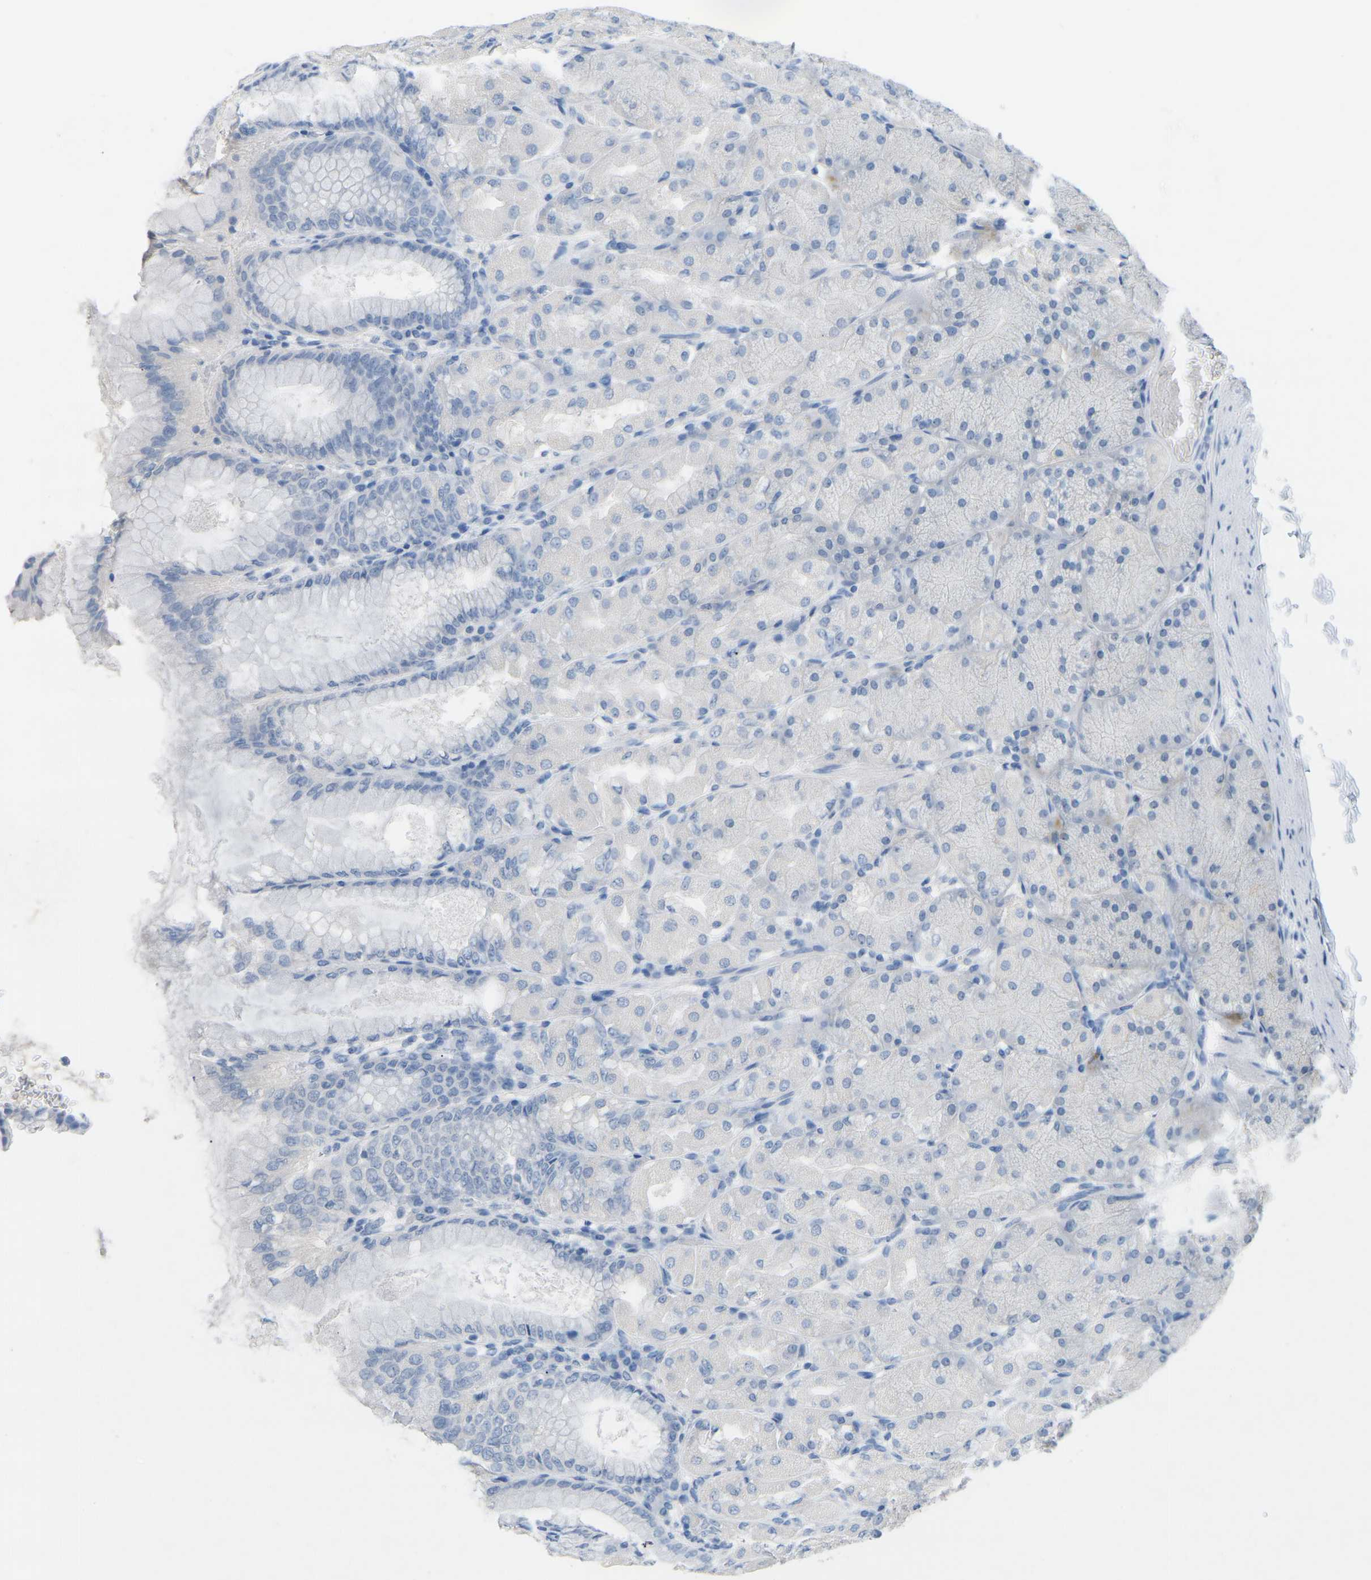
{"staining": {"intensity": "negative", "quantity": "none", "location": "none"}, "tissue": "stomach", "cell_type": "Glandular cells", "image_type": "normal", "snomed": [{"axis": "morphology", "description": "Normal tissue, NOS"}, {"axis": "topography", "description": "Stomach, upper"}], "caption": "Immunohistochemical staining of normal human stomach shows no significant expression in glandular cells. (DAB IHC with hematoxylin counter stain).", "gene": "HBG2", "patient": {"sex": "female", "age": 56}}